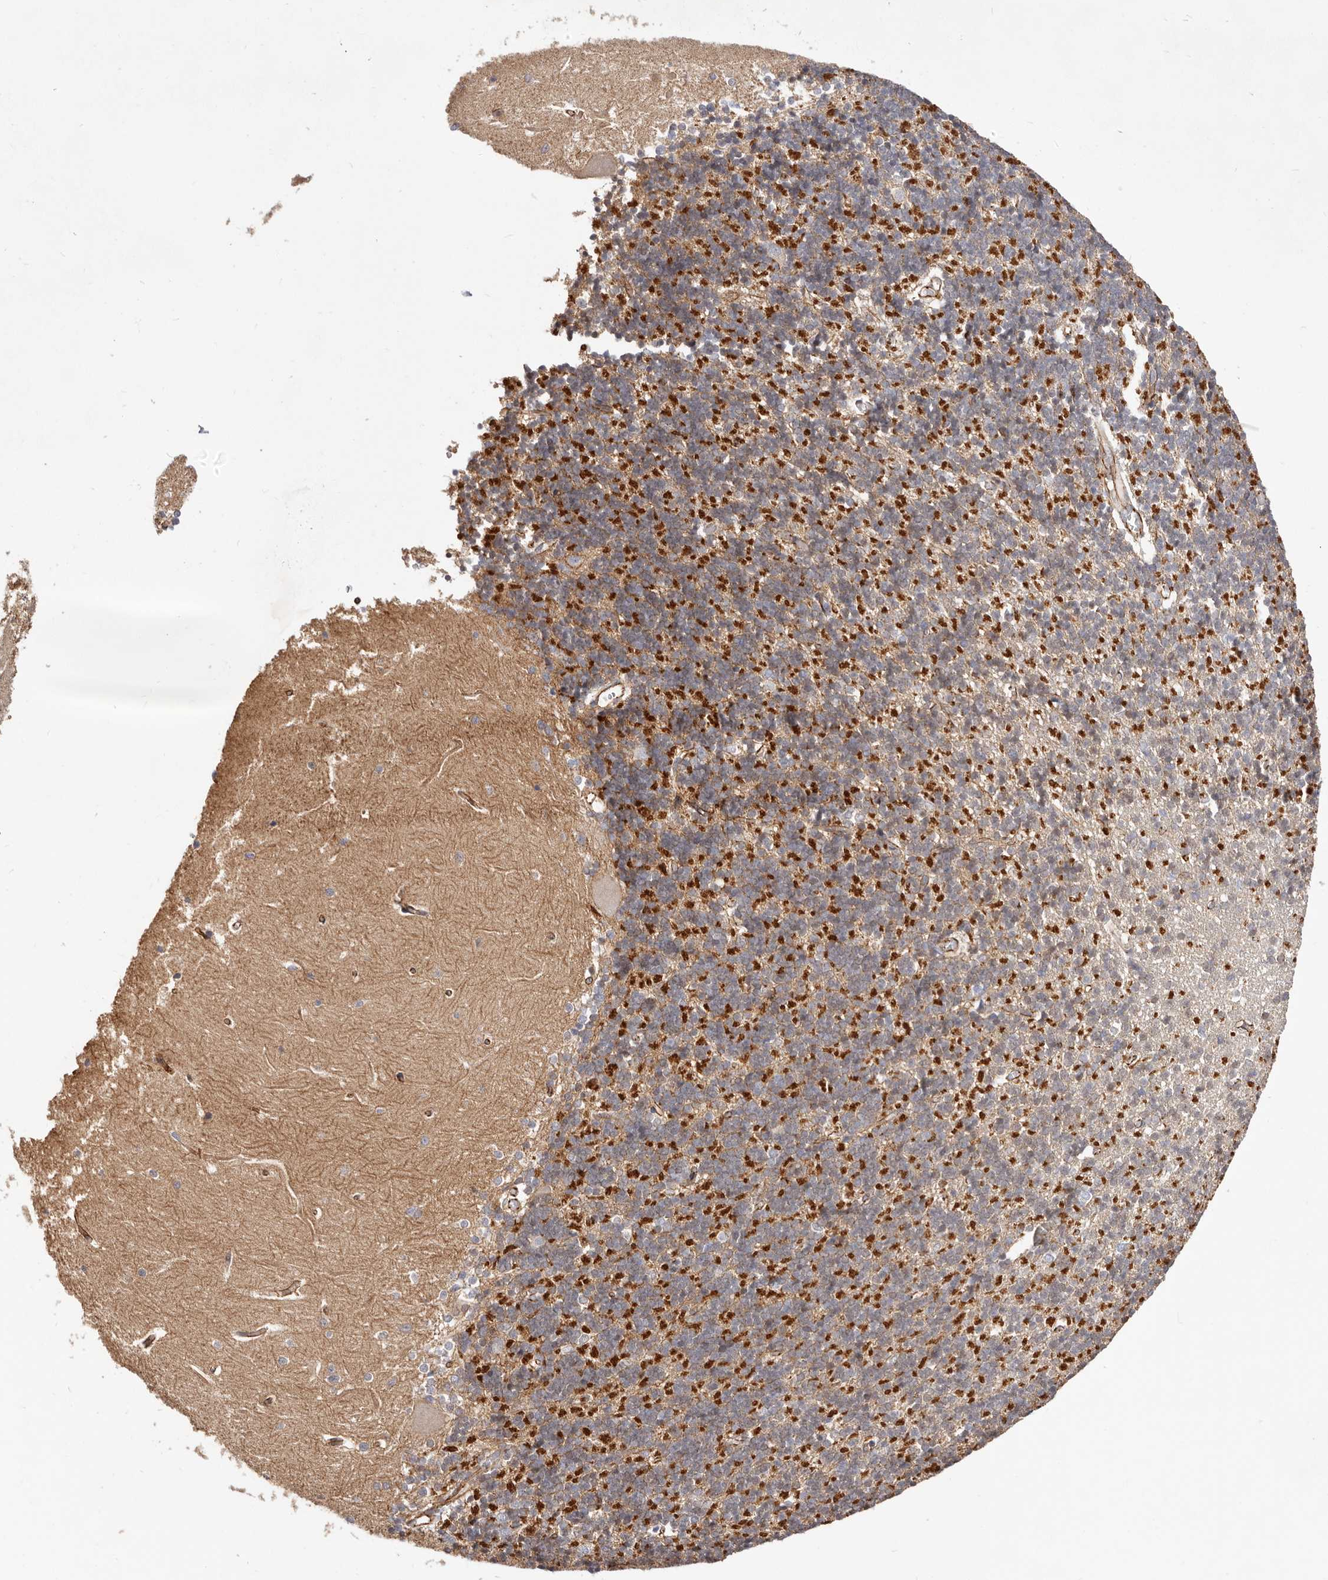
{"staining": {"intensity": "strong", "quantity": ">75%", "location": "cytoplasmic/membranous"}, "tissue": "cerebellum", "cell_type": "Cells in granular layer", "image_type": "normal", "snomed": [{"axis": "morphology", "description": "Normal tissue, NOS"}, {"axis": "topography", "description": "Cerebellum"}], "caption": "Immunohistochemical staining of benign cerebellum shows high levels of strong cytoplasmic/membranous staining in about >75% of cells in granular layer. The staining was performed using DAB to visualize the protein expression in brown, while the nuclei were stained in blue with hematoxylin (Magnification: 20x).", "gene": "CTNNB1", "patient": {"sex": "male", "age": 37}}